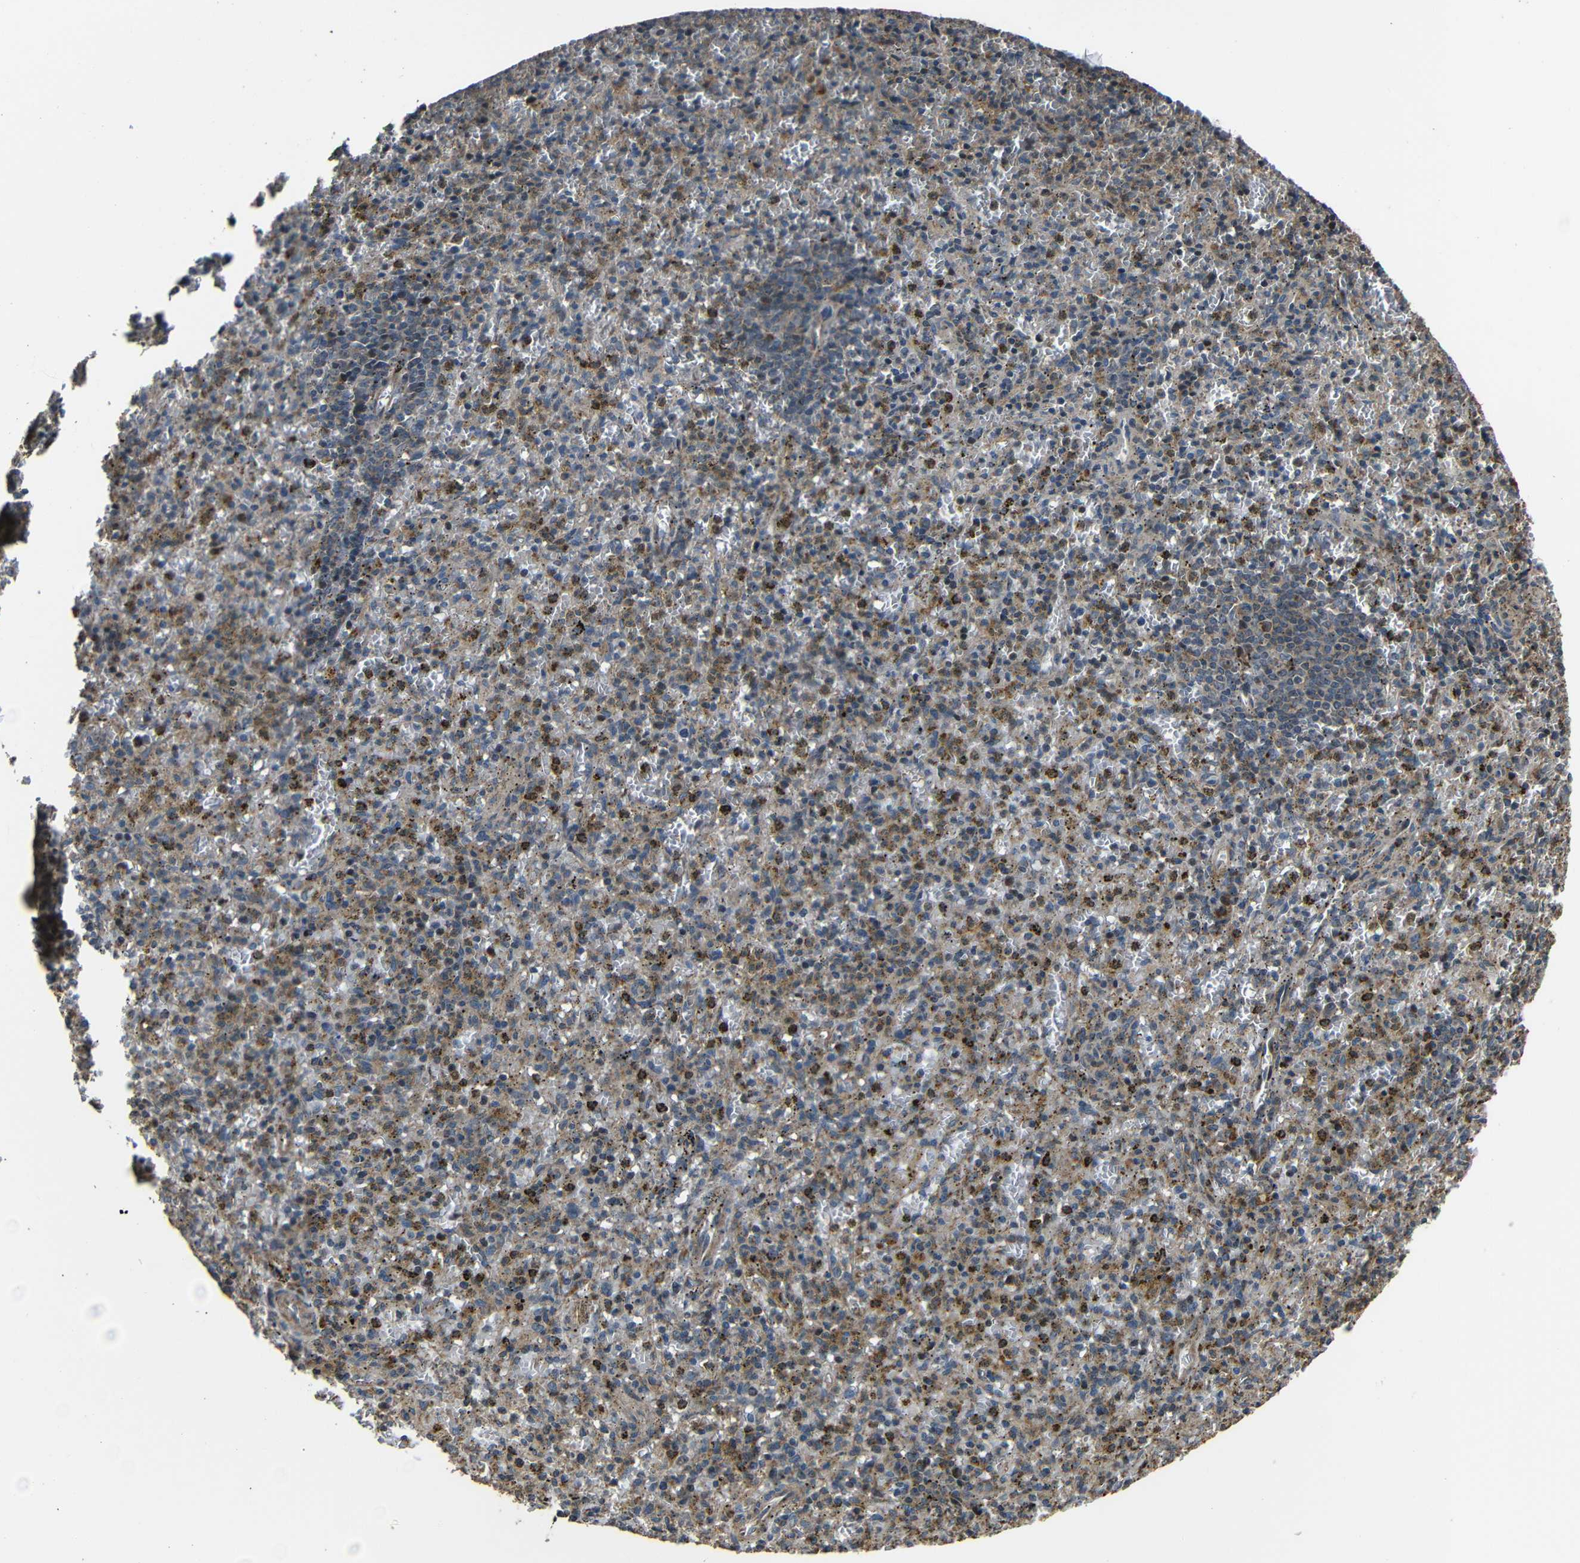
{"staining": {"intensity": "moderate", "quantity": ">75%", "location": "cytoplasmic/membranous"}, "tissue": "spleen", "cell_type": "Cells in red pulp", "image_type": "normal", "snomed": [{"axis": "morphology", "description": "Normal tissue, NOS"}, {"axis": "topography", "description": "Spleen"}], "caption": "Immunohistochemical staining of benign human spleen shows medium levels of moderate cytoplasmic/membranous expression in approximately >75% of cells in red pulp. The staining was performed using DAB, with brown indicating positive protein expression. Nuclei are stained blue with hematoxylin.", "gene": "SNN", "patient": {"sex": "male", "age": 72}}